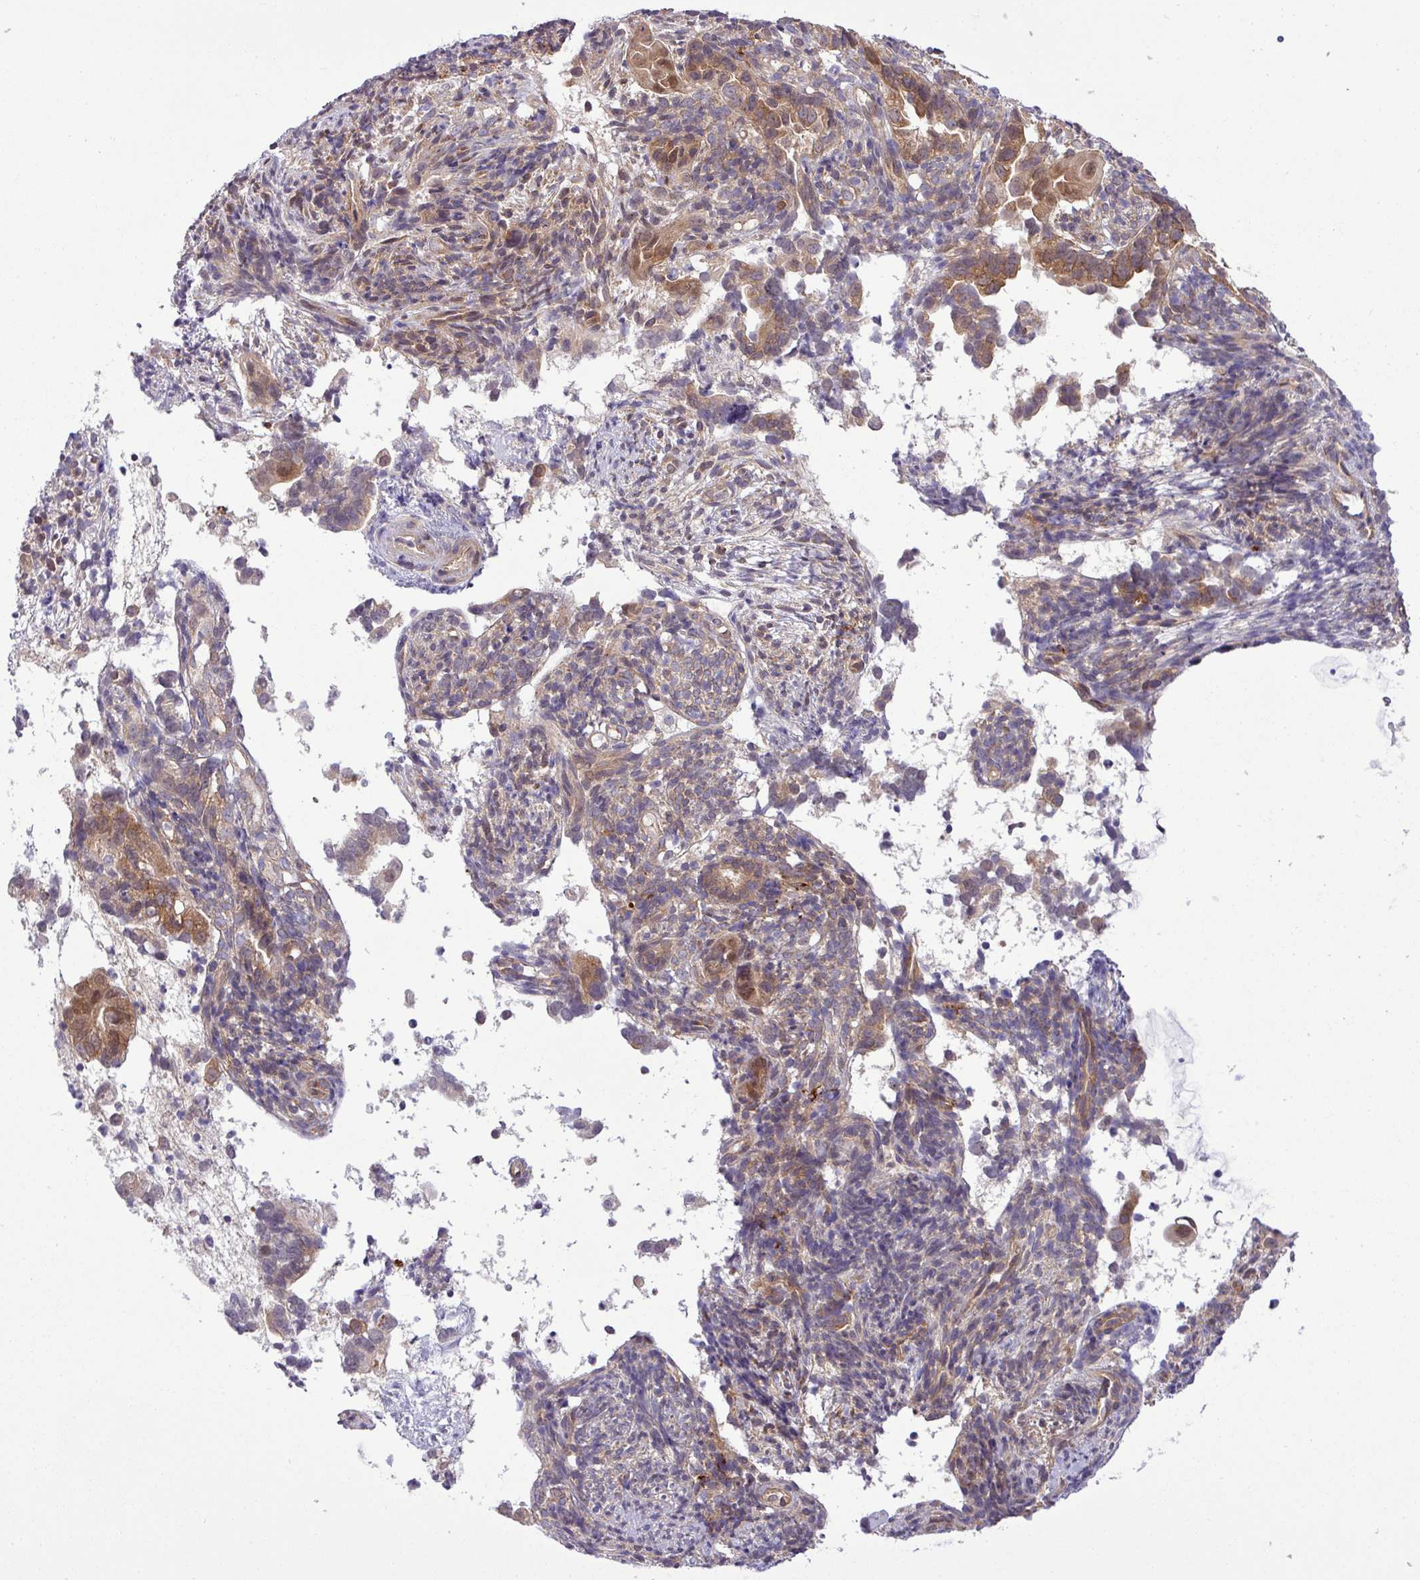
{"staining": {"intensity": "moderate", "quantity": ">75%", "location": "cytoplasmic/membranous"}, "tissue": "endometrial cancer", "cell_type": "Tumor cells", "image_type": "cancer", "snomed": [{"axis": "morphology", "description": "Adenocarcinoma, NOS"}, {"axis": "topography", "description": "Endometrium"}], "caption": "Moderate cytoplasmic/membranous protein staining is identified in approximately >75% of tumor cells in adenocarcinoma (endometrial).", "gene": "FAM222B", "patient": {"sex": "female", "age": 57}}